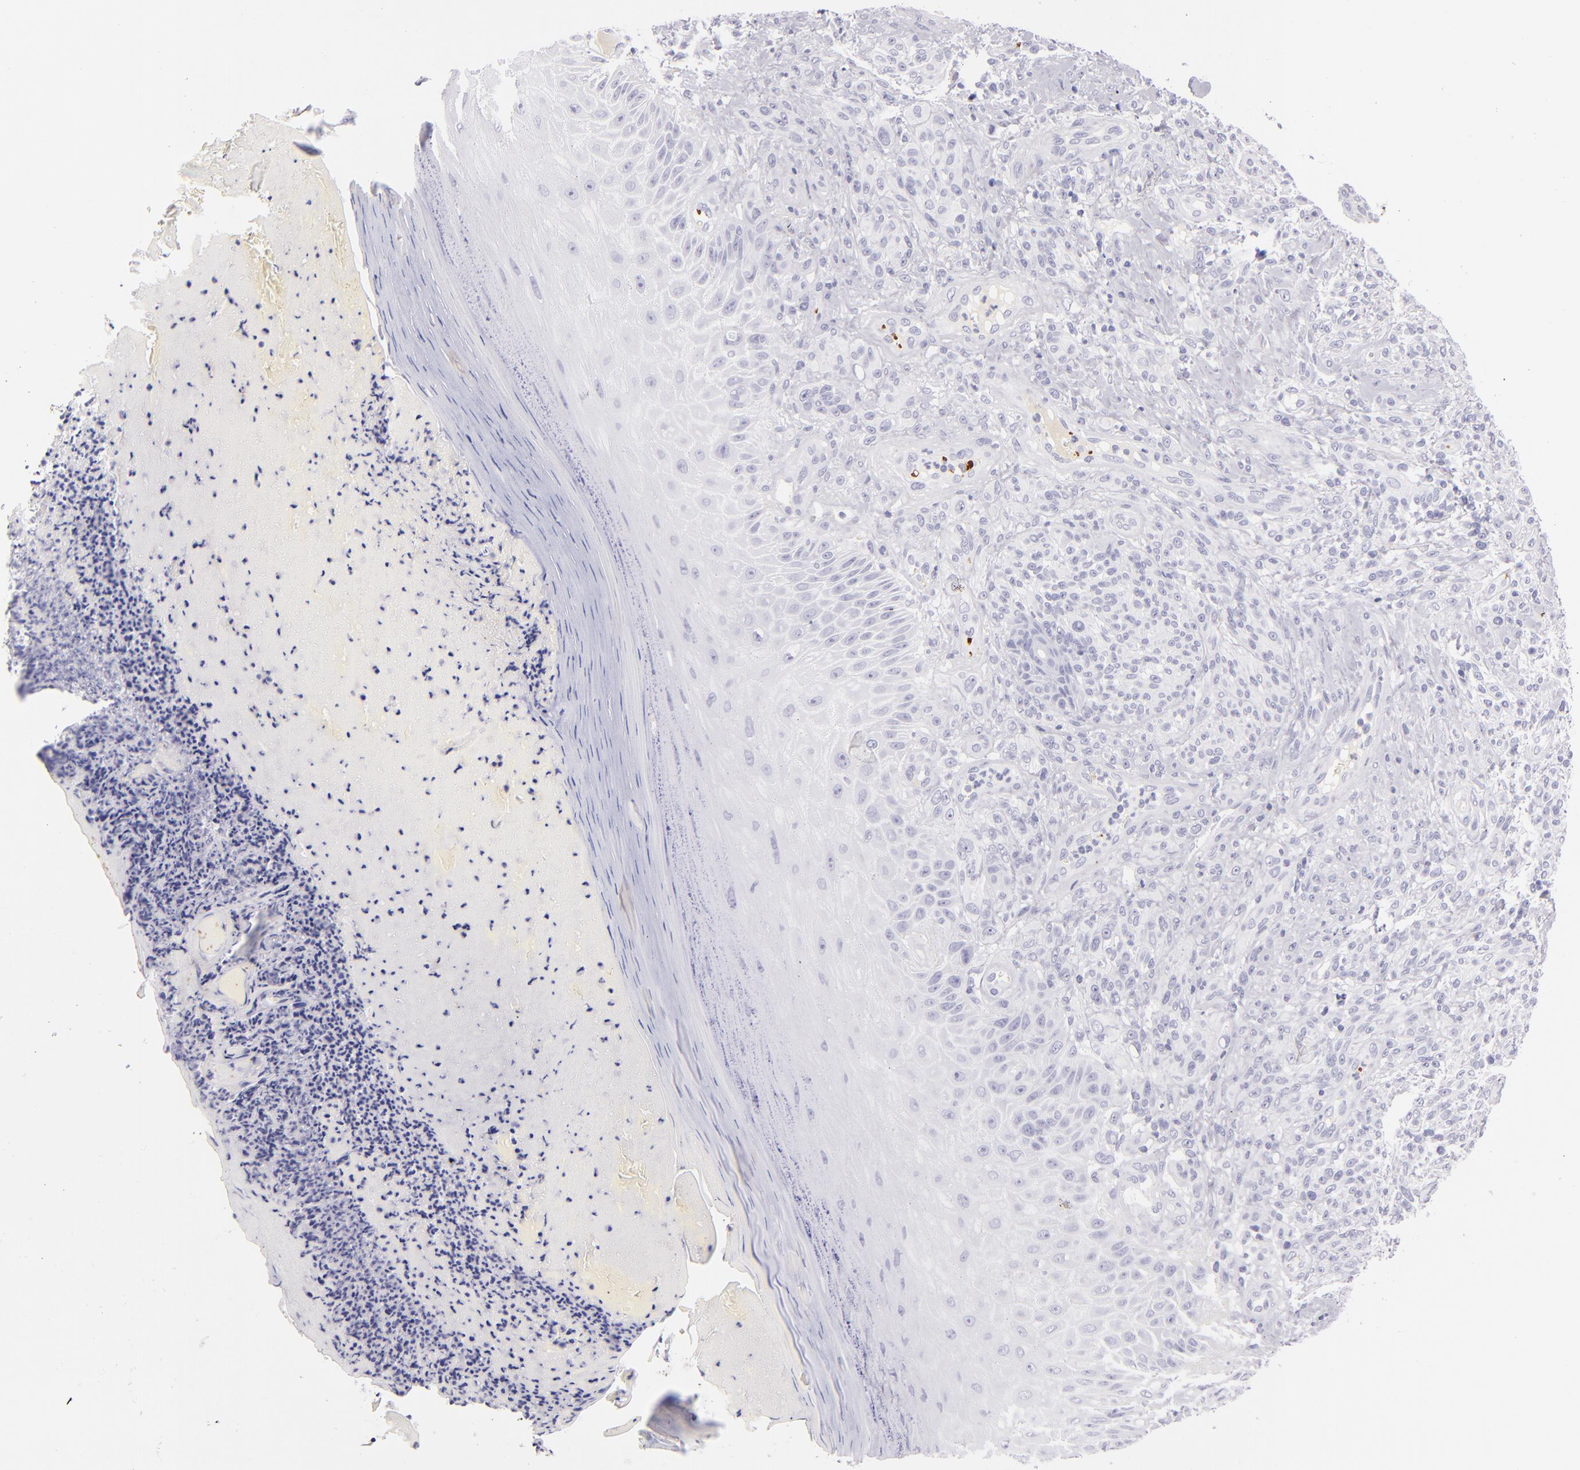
{"staining": {"intensity": "negative", "quantity": "none", "location": "none"}, "tissue": "melanoma", "cell_type": "Tumor cells", "image_type": "cancer", "snomed": [{"axis": "morphology", "description": "Malignant melanoma, NOS"}, {"axis": "topography", "description": "Skin"}], "caption": "A high-resolution histopathology image shows immunohistochemistry (IHC) staining of malignant melanoma, which displays no significant positivity in tumor cells.", "gene": "GP1BA", "patient": {"sex": "male", "age": 57}}